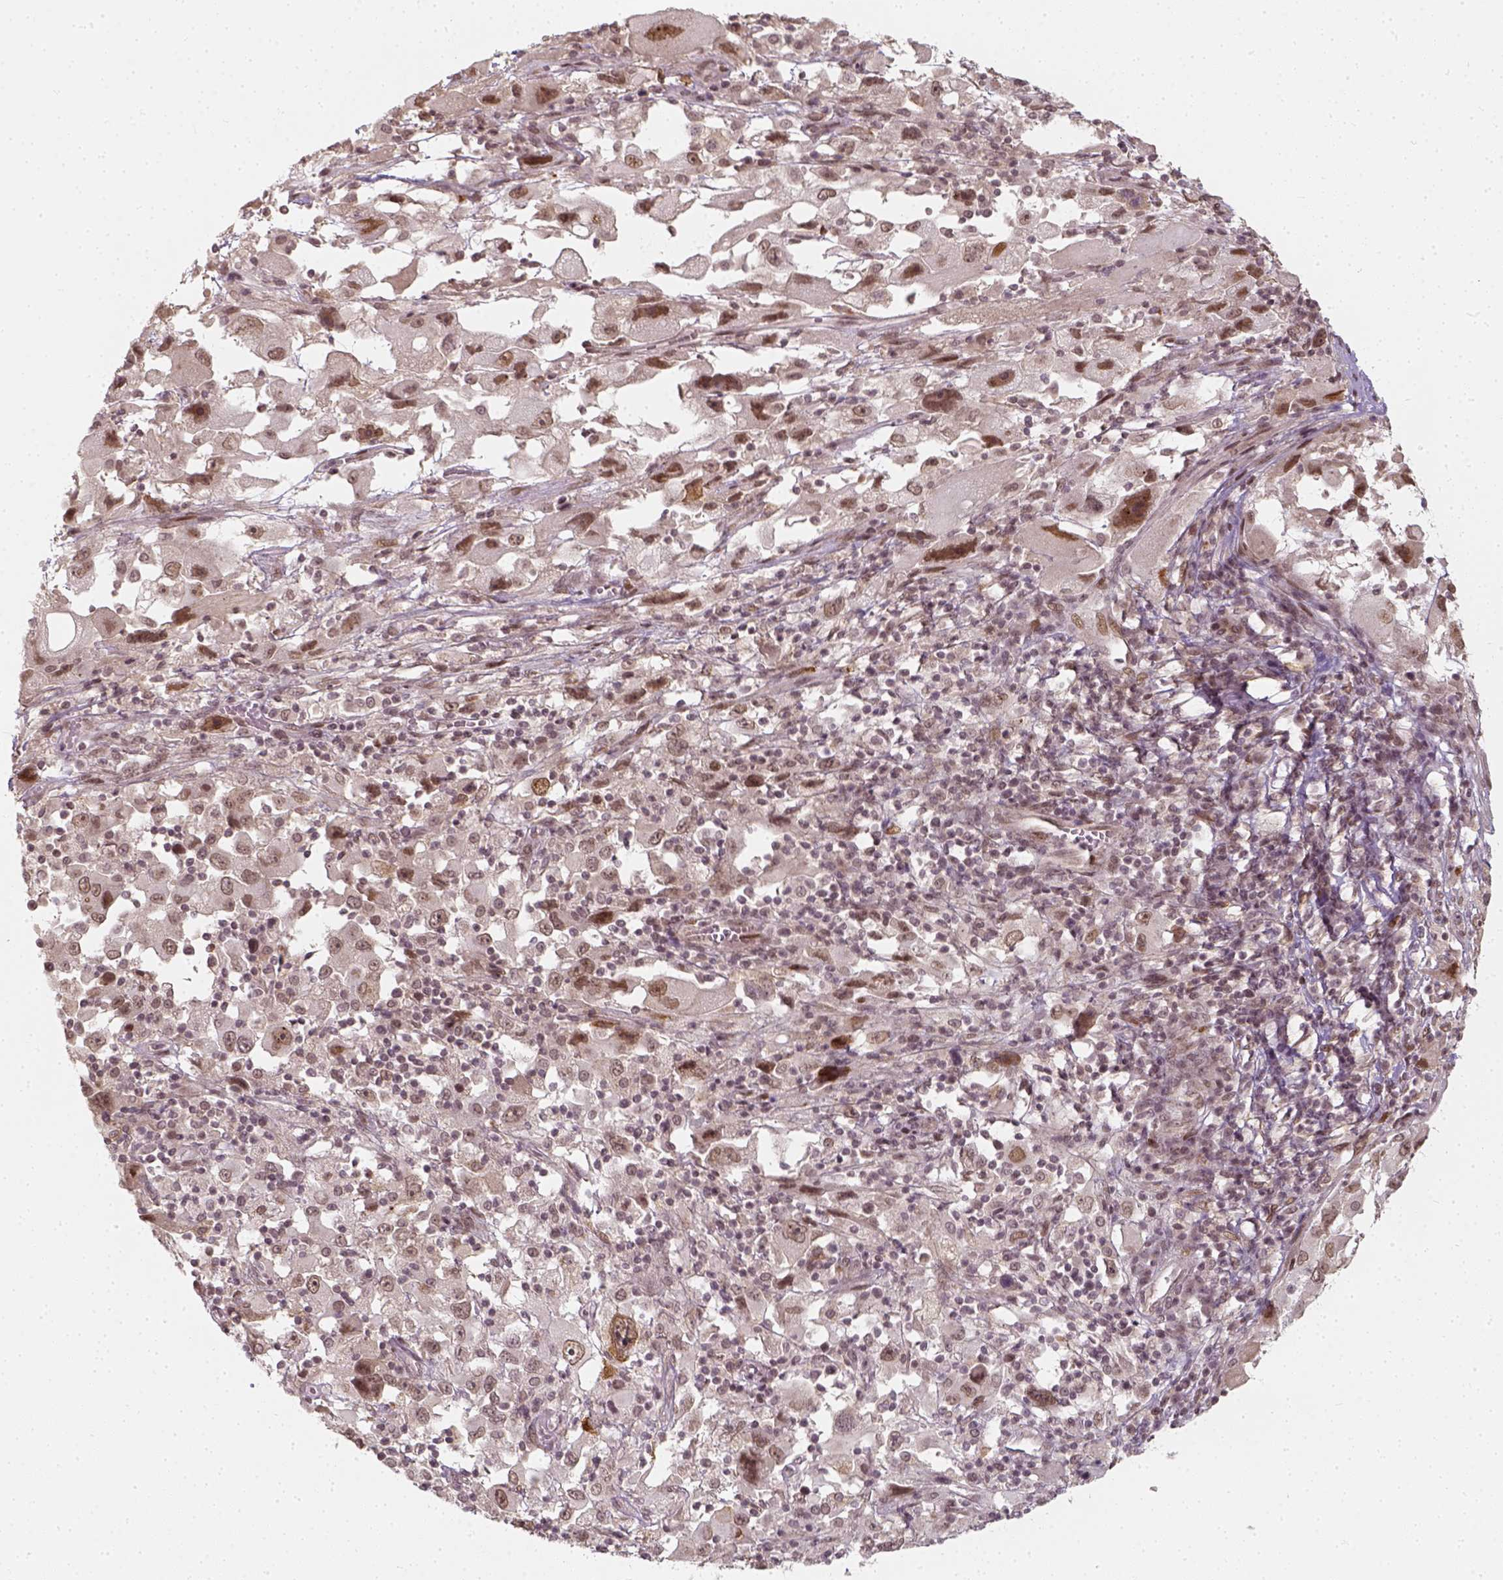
{"staining": {"intensity": "weak", "quantity": ">75%", "location": "nuclear"}, "tissue": "melanoma", "cell_type": "Tumor cells", "image_type": "cancer", "snomed": [{"axis": "morphology", "description": "Malignant melanoma, Metastatic site"}, {"axis": "topography", "description": "Soft tissue"}], "caption": "IHC (DAB (3,3'-diaminobenzidine)) staining of human melanoma demonstrates weak nuclear protein staining in about >75% of tumor cells.", "gene": "ZMAT3", "patient": {"sex": "male", "age": 50}}